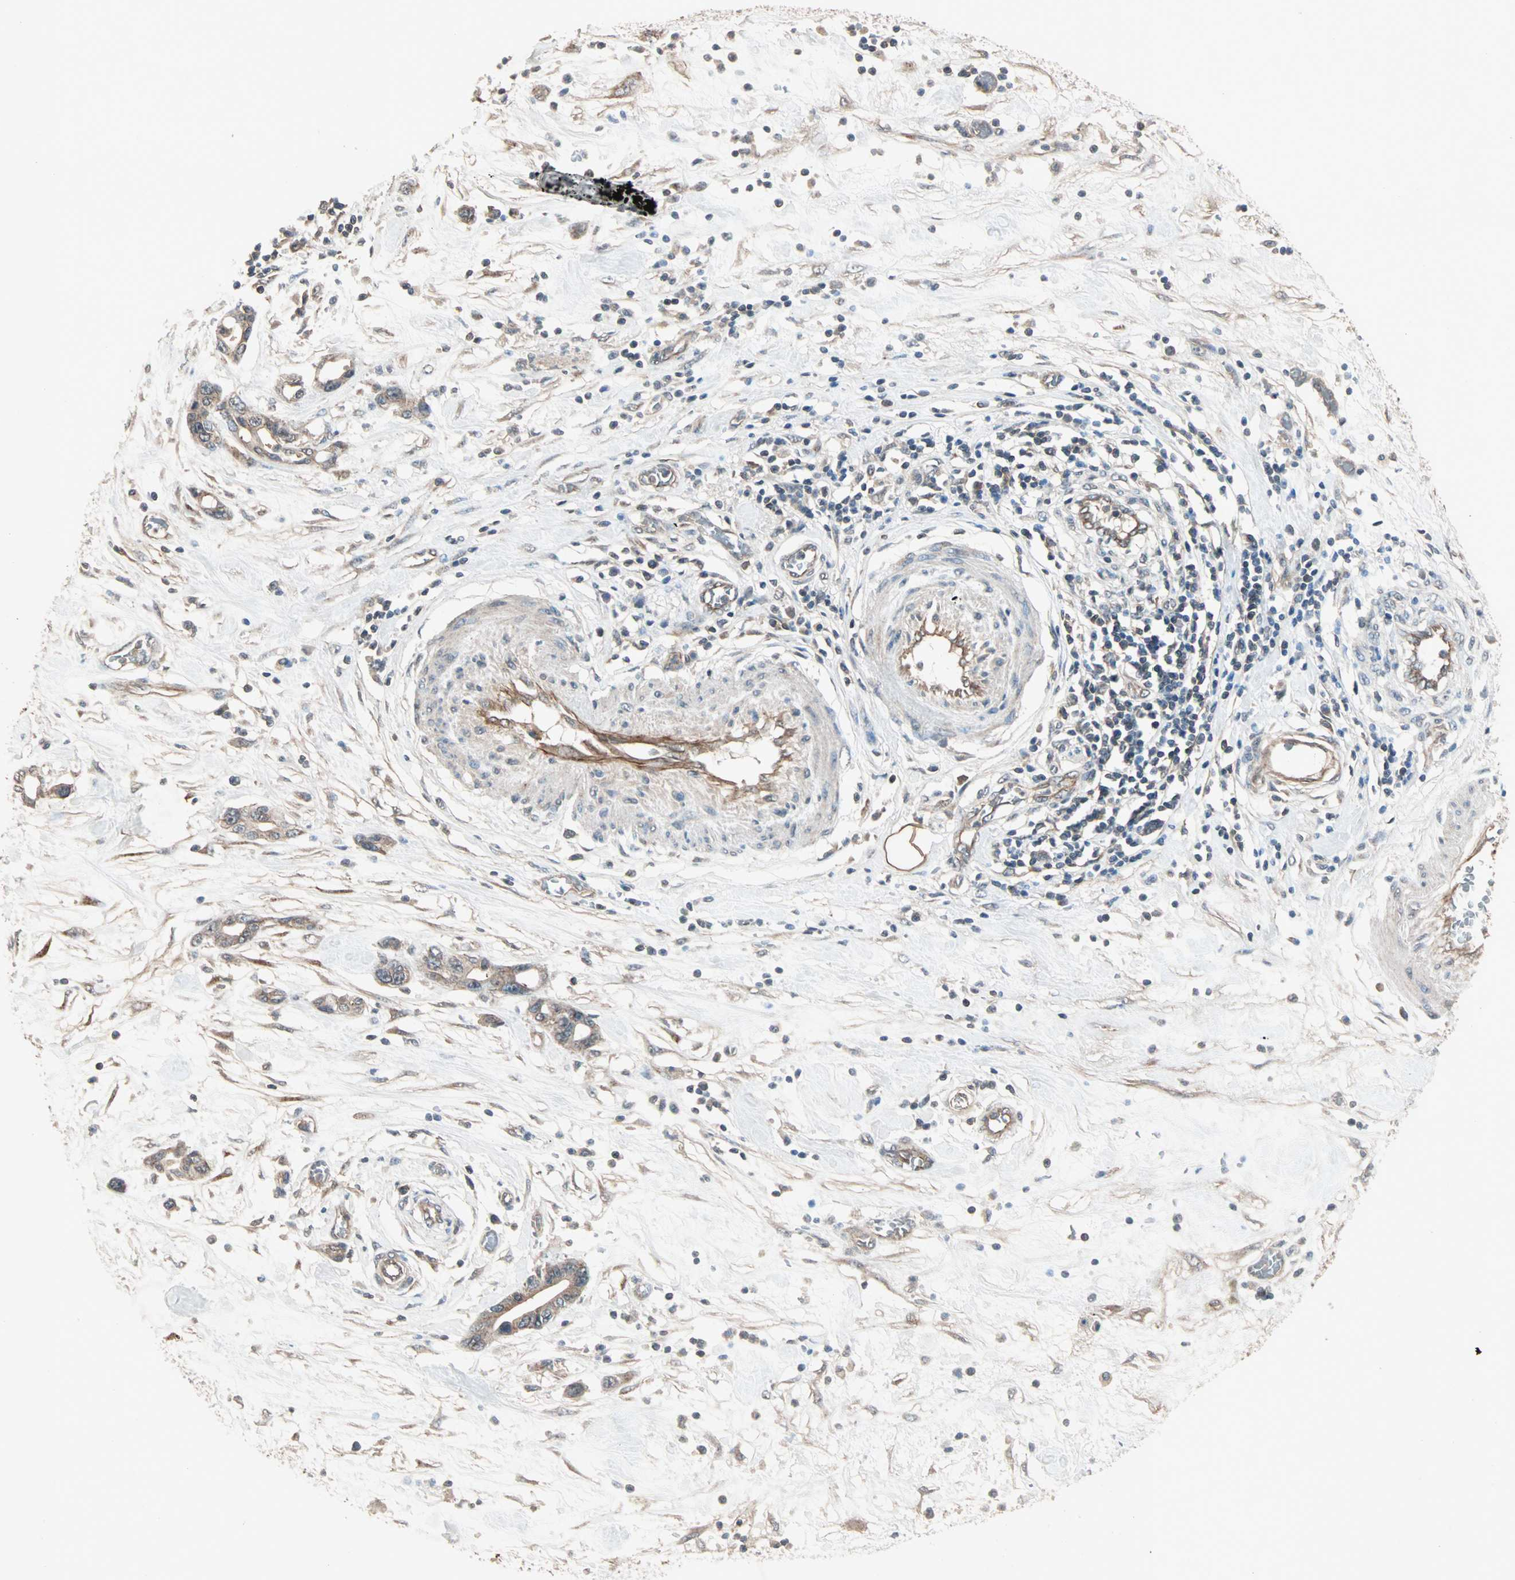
{"staining": {"intensity": "weak", "quantity": ">75%", "location": "cytoplasmic/membranous"}, "tissue": "pancreatic cancer", "cell_type": "Tumor cells", "image_type": "cancer", "snomed": [{"axis": "morphology", "description": "Adenocarcinoma, NOS"}, {"axis": "topography", "description": "Pancreas"}], "caption": "About >75% of tumor cells in pancreatic adenocarcinoma exhibit weak cytoplasmic/membranous protein staining as visualized by brown immunohistochemical staining.", "gene": "MAP3K21", "patient": {"sex": "female", "age": 57}}